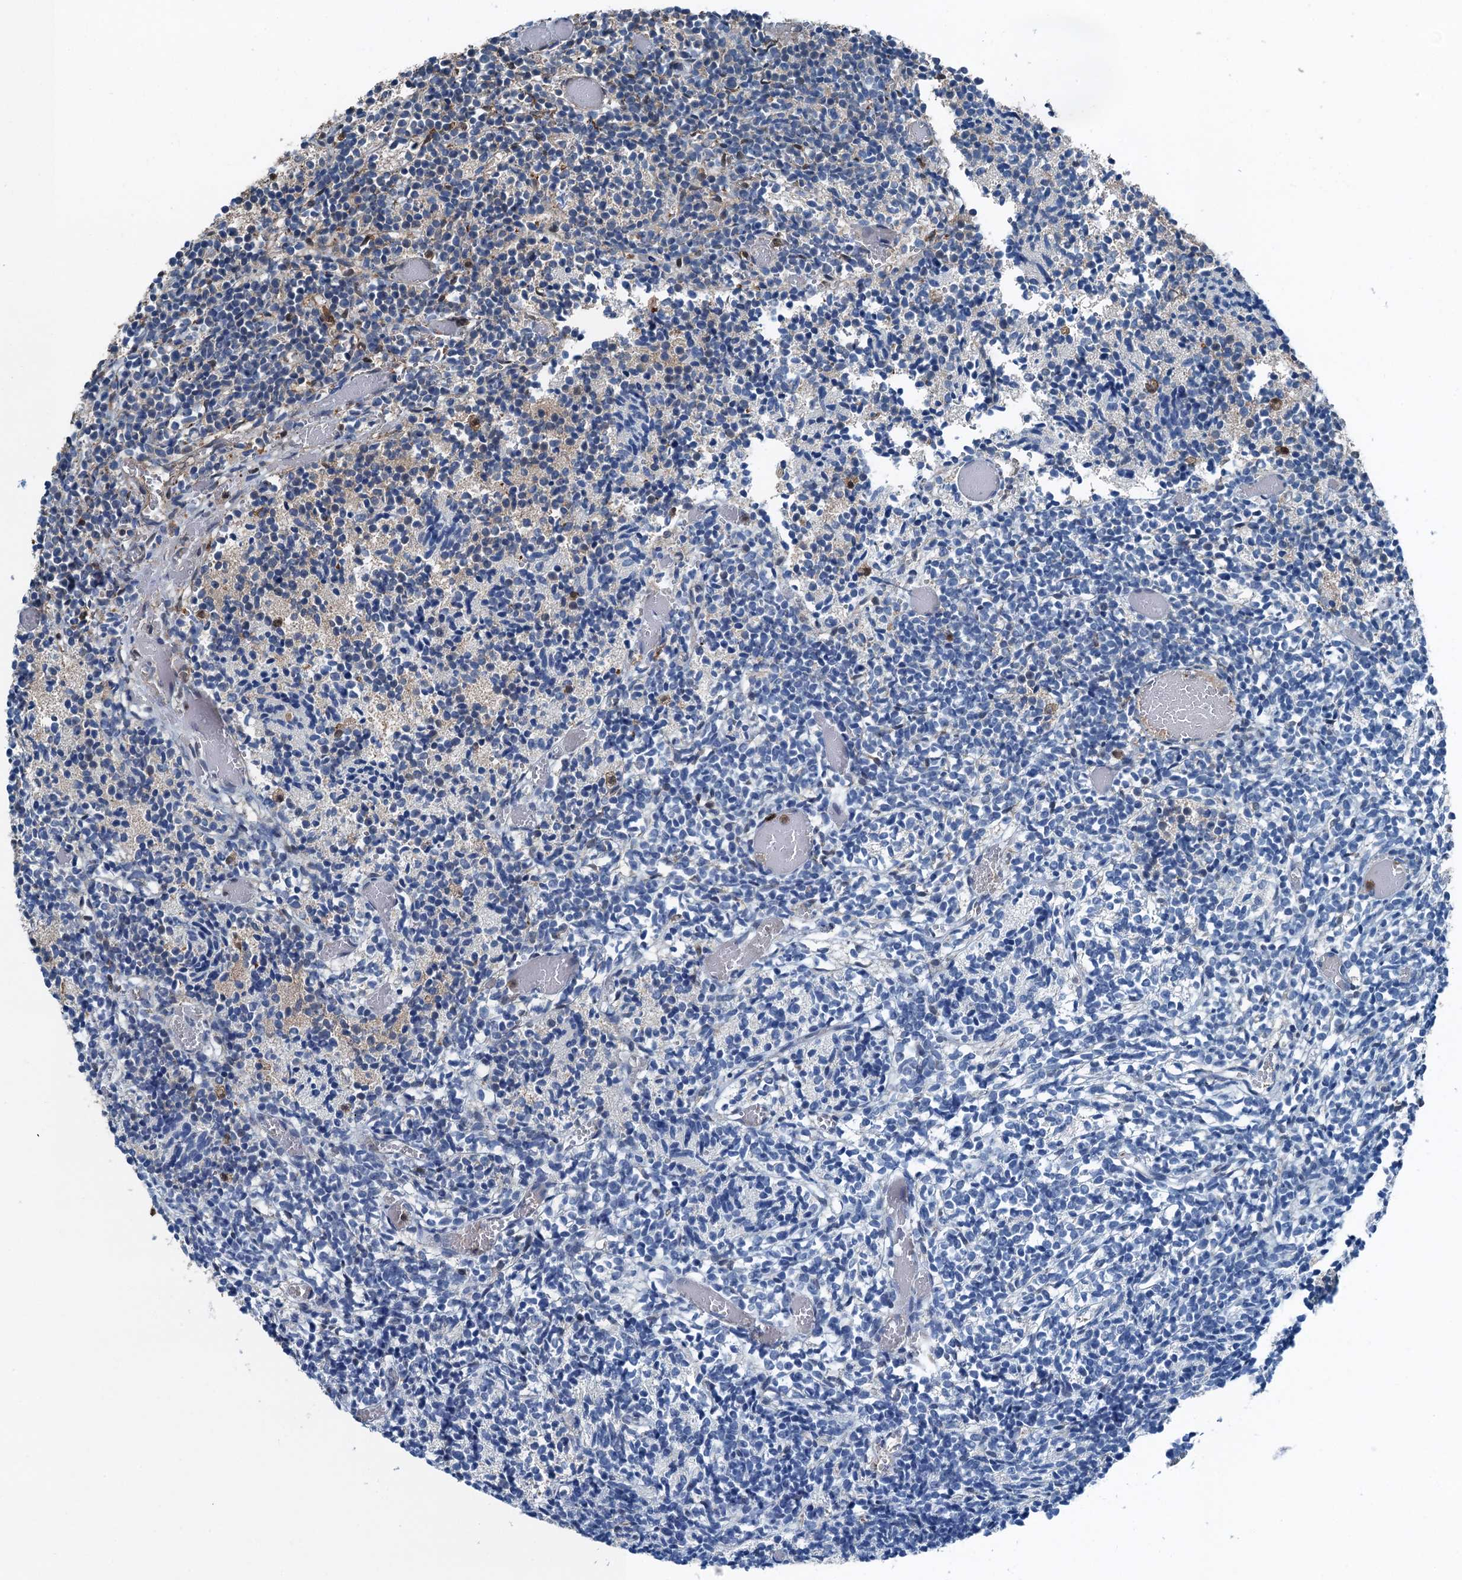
{"staining": {"intensity": "moderate", "quantity": "<25%", "location": "nuclear"}, "tissue": "glioma", "cell_type": "Tumor cells", "image_type": "cancer", "snomed": [{"axis": "morphology", "description": "Glioma, malignant, Low grade"}, {"axis": "topography", "description": "Brain"}], "caption": "Moderate nuclear positivity for a protein is present in about <25% of tumor cells of glioma using IHC.", "gene": "RNH1", "patient": {"sex": "female", "age": 1}}